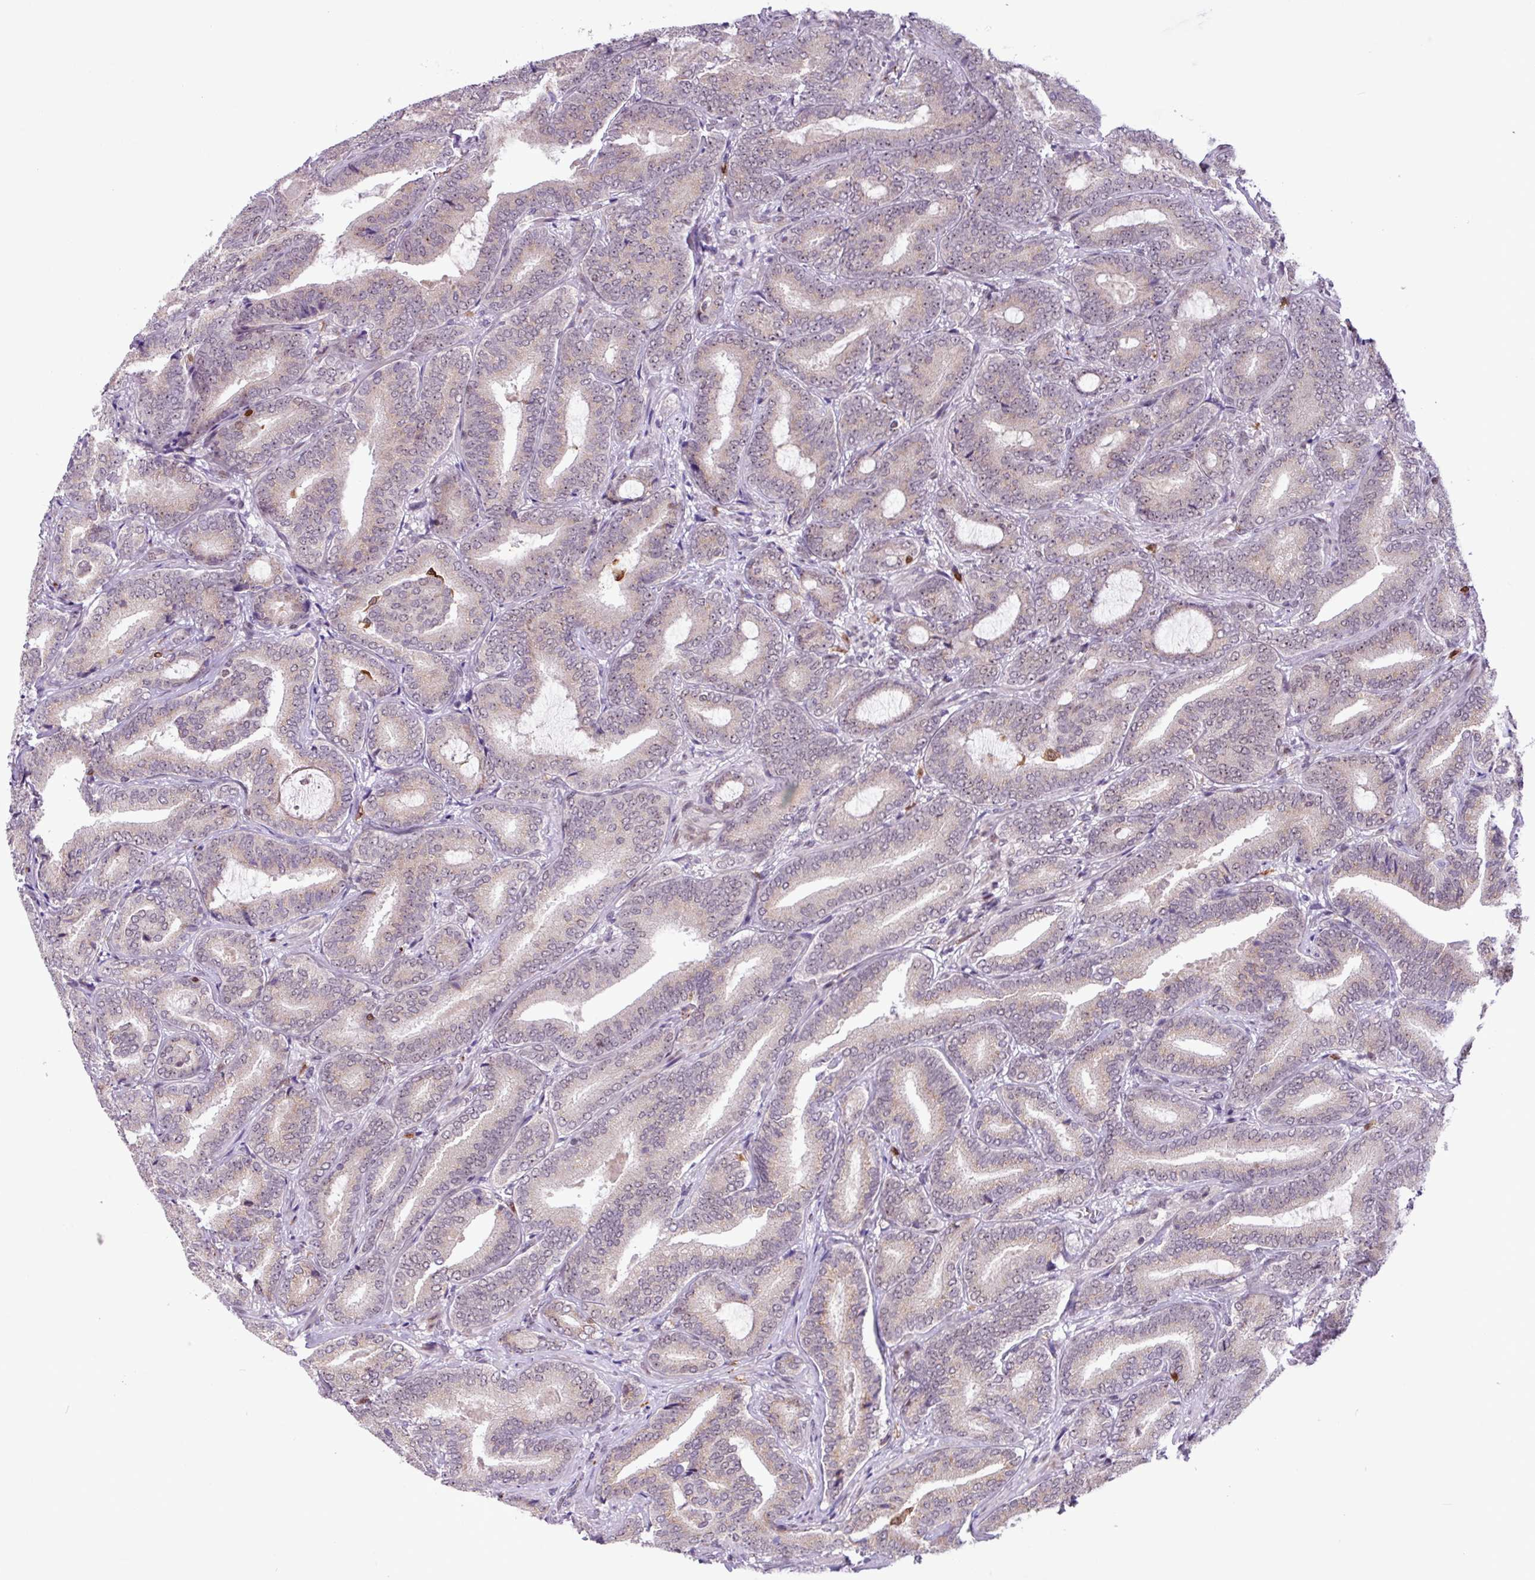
{"staining": {"intensity": "negative", "quantity": "none", "location": "none"}, "tissue": "prostate cancer", "cell_type": "Tumor cells", "image_type": "cancer", "snomed": [{"axis": "morphology", "description": "Adenocarcinoma, Low grade"}, {"axis": "topography", "description": "Prostate and seminal vesicle, NOS"}], "caption": "IHC histopathology image of prostate cancer (adenocarcinoma (low-grade)) stained for a protein (brown), which shows no staining in tumor cells. (Immunohistochemistry (ihc), brightfield microscopy, high magnification).", "gene": "BRD3", "patient": {"sex": "male", "age": 61}}